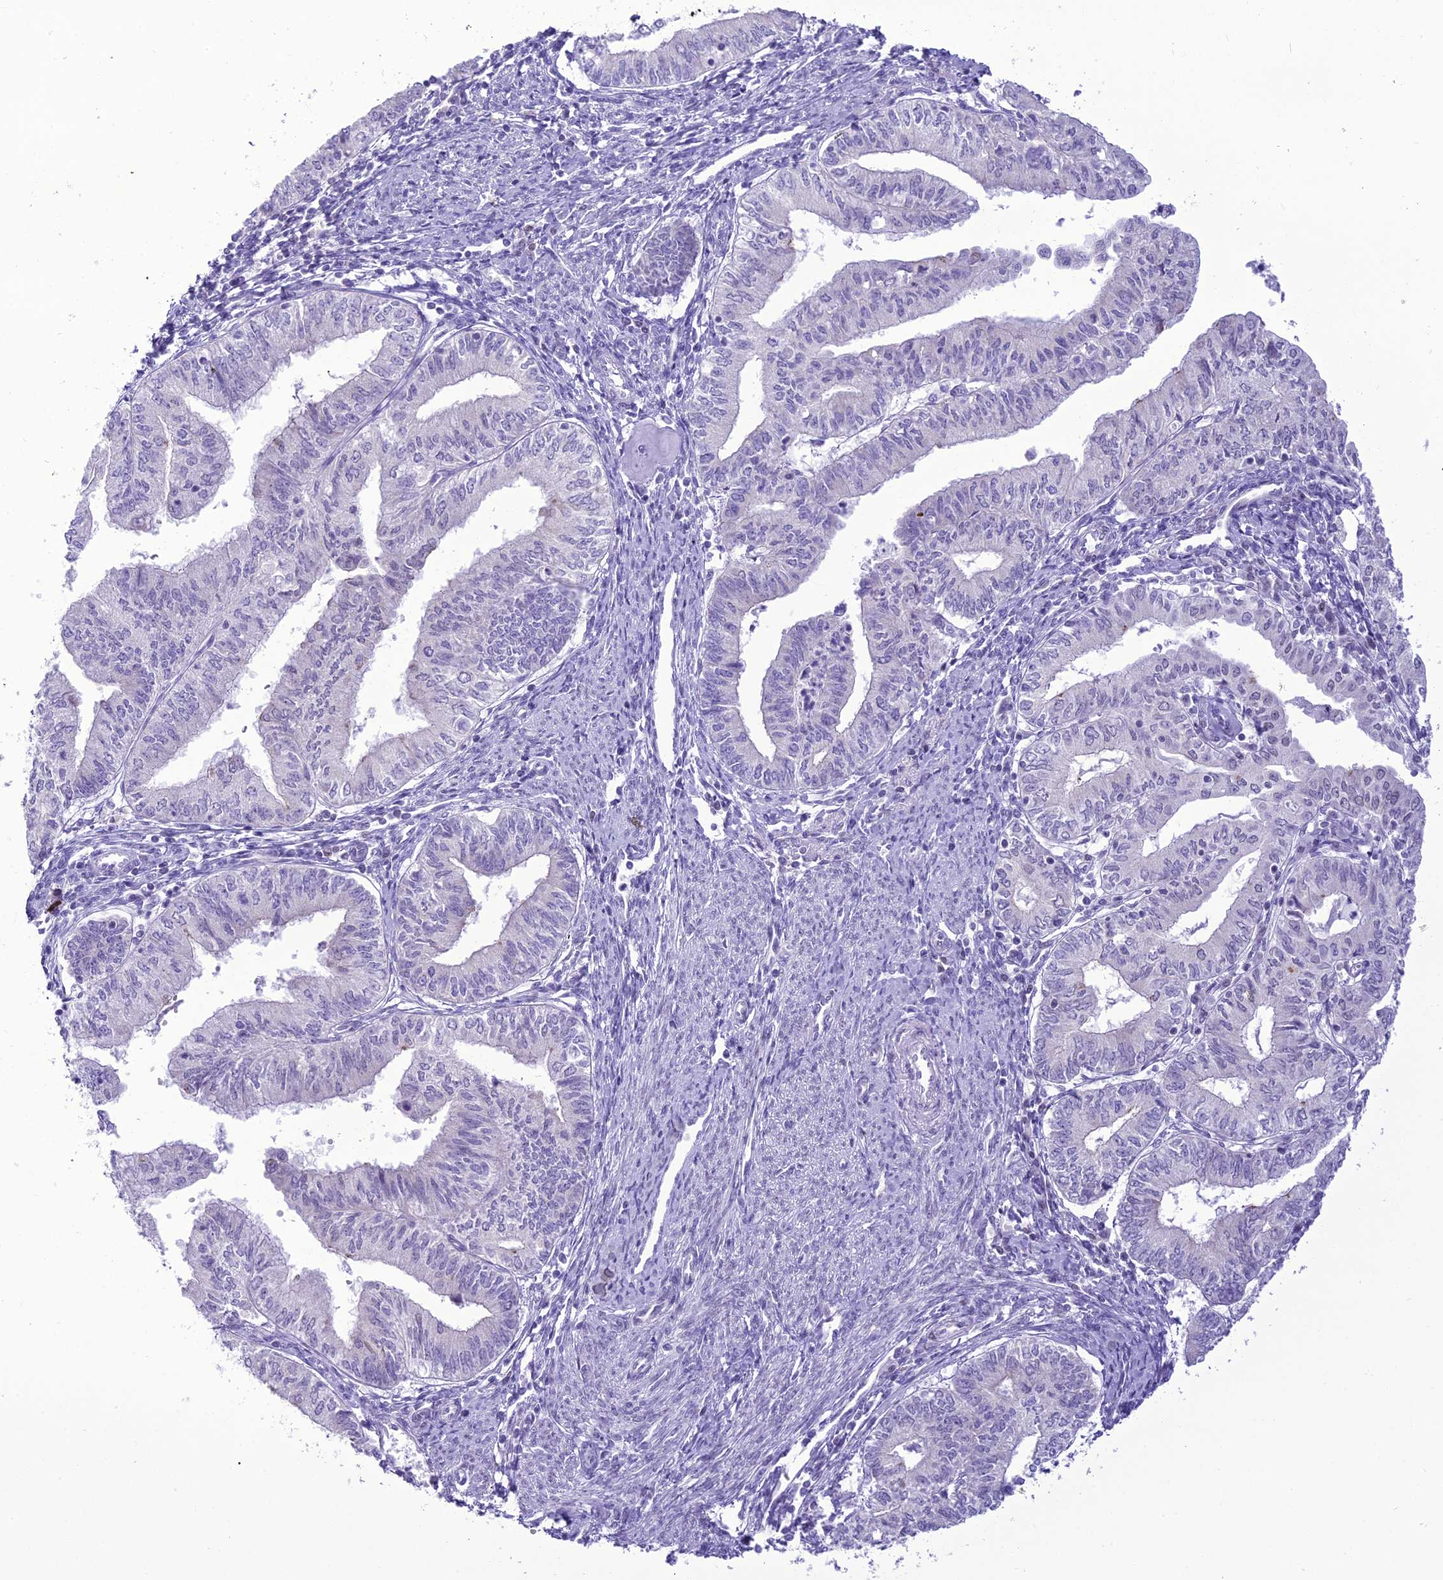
{"staining": {"intensity": "negative", "quantity": "none", "location": "none"}, "tissue": "endometrial cancer", "cell_type": "Tumor cells", "image_type": "cancer", "snomed": [{"axis": "morphology", "description": "Adenocarcinoma, NOS"}, {"axis": "topography", "description": "Endometrium"}], "caption": "Tumor cells are negative for brown protein staining in endometrial cancer.", "gene": "B9D2", "patient": {"sex": "female", "age": 66}}